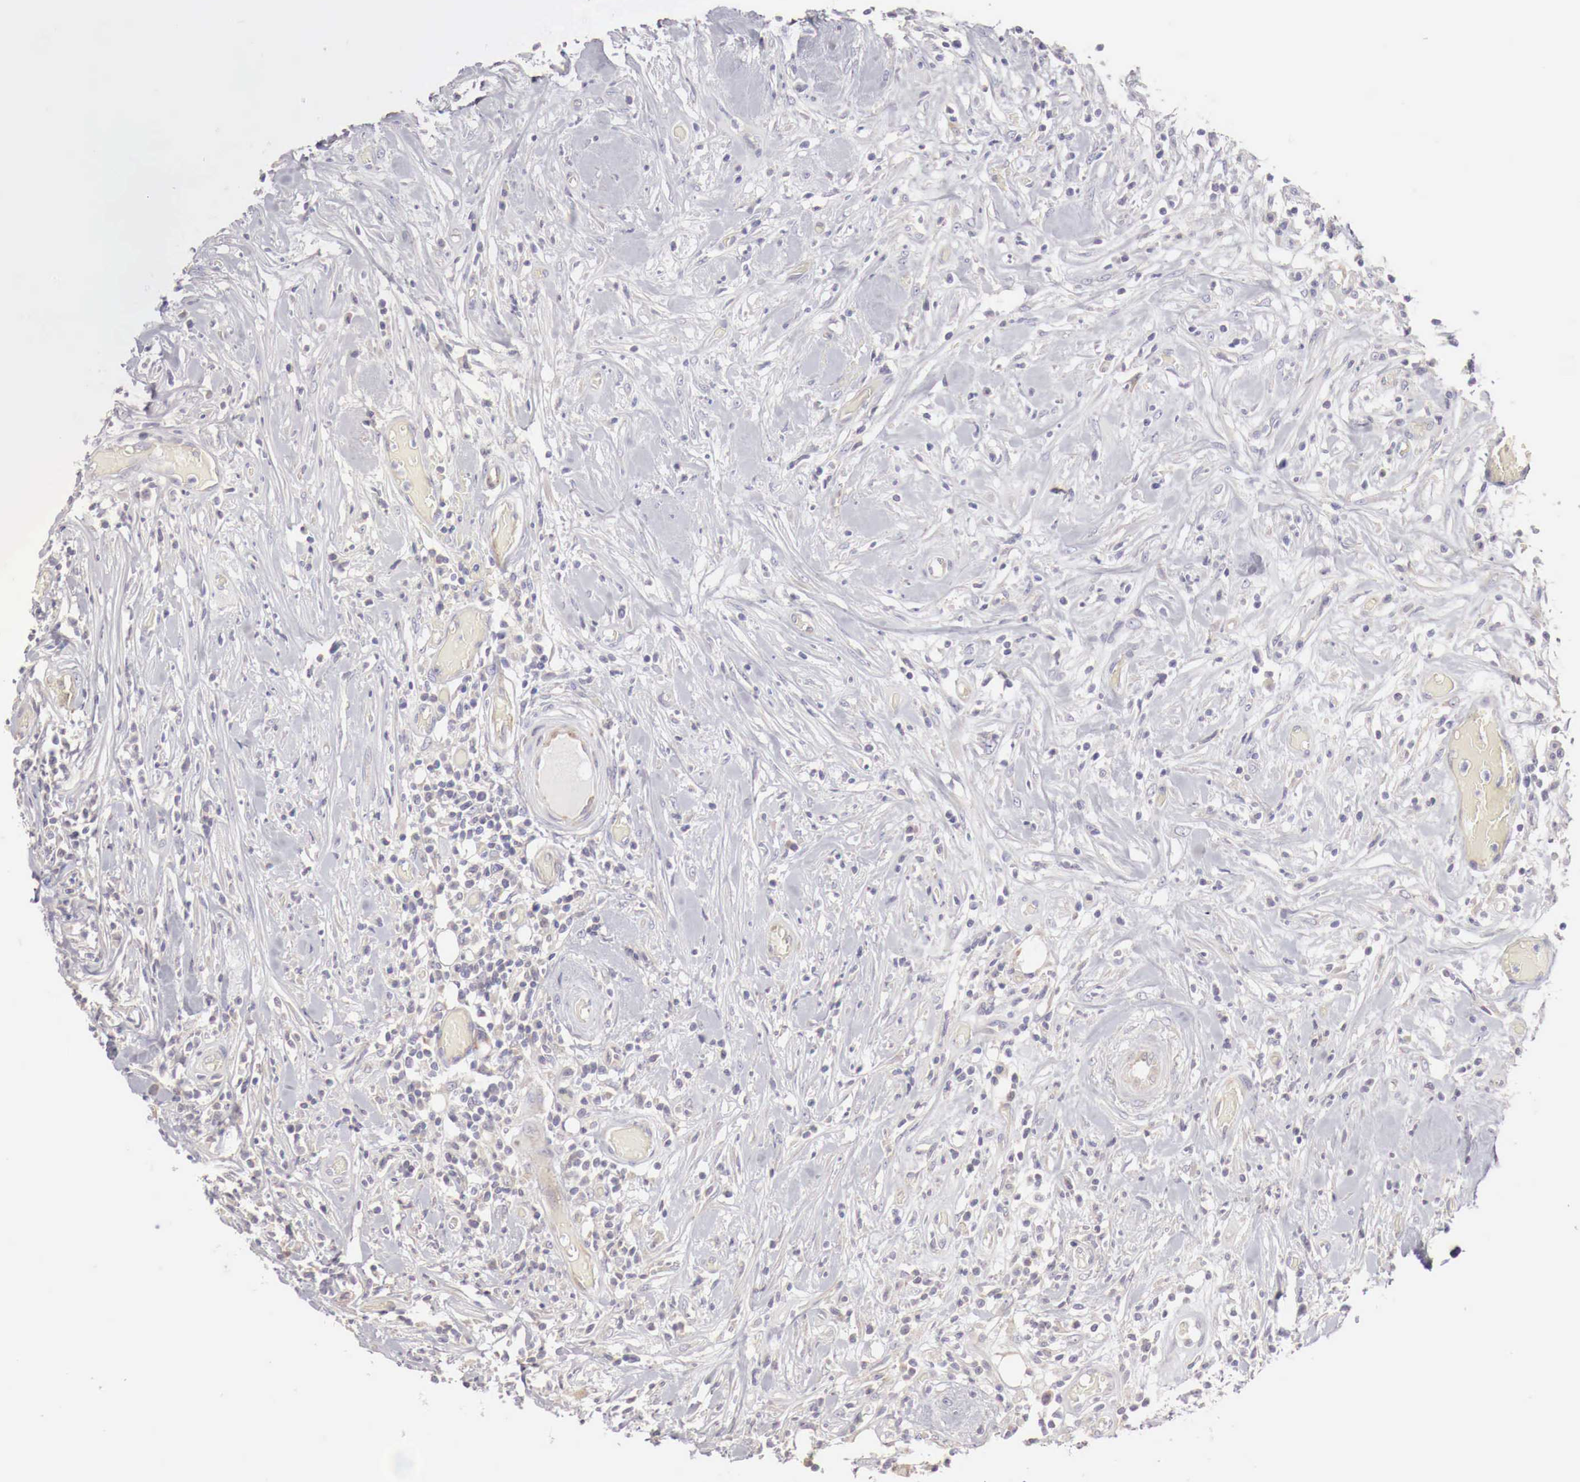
{"staining": {"intensity": "weak", "quantity": "25%-75%", "location": "cytoplasmic/membranous"}, "tissue": "lymphoma", "cell_type": "Tumor cells", "image_type": "cancer", "snomed": [{"axis": "morphology", "description": "Malignant lymphoma, non-Hodgkin's type, High grade"}, {"axis": "topography", "description": "Colon"}], "caption": "A low amount of weak cytoplasmic/membranous staining is present in about 25%-75% of tumor cells in lymphoma tissue. The protein of interest is stained brown, and the nuclei are stained in blue (DAB IHC with brightfield microscopy, high magnification).", "gene": "NSDHL", "patient": {"sex": "male", "age": 82}}